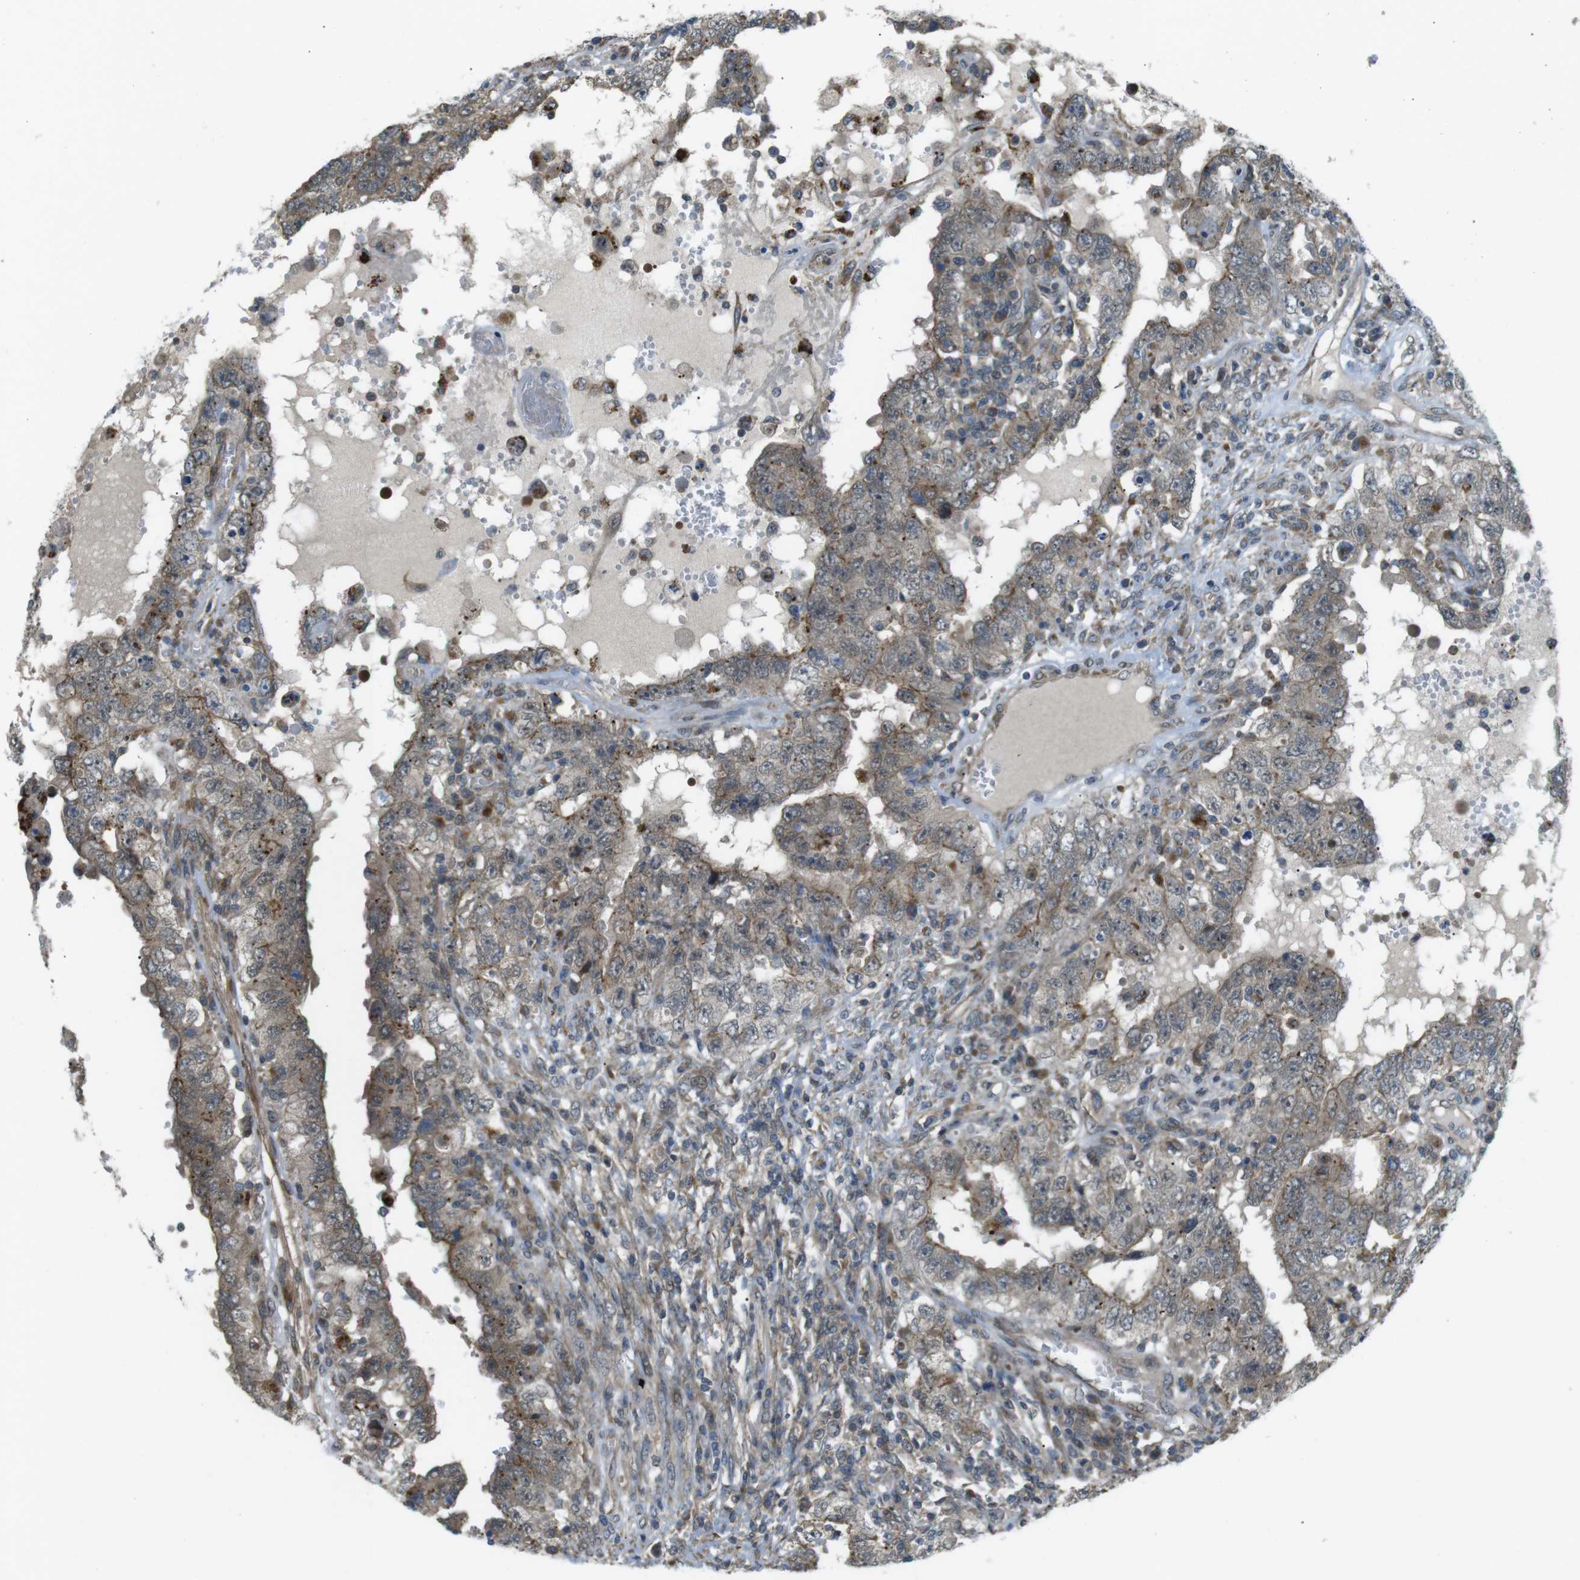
{"staining": {"intensity": "weak", "quantity": "25%-75%", "location": "cytoplasmic/membranous"}, "tissue": "testis cancer", "cell_type": "Tumor cells", "image_type": "cancer", "snomed": [{"axis": "morphology", "description": "Carcinoma, Embryonal, NOS"}, {"axis": "topography", "description": "Testis"}], "caption": "Tumor cells exhibit low levels of weak cytoplasmic/membranous expression in about 25%-75% of cells in testis embryonal carcinoma.", "gene": "KANK2", "patient": {"sex": "male", "age": 26}}